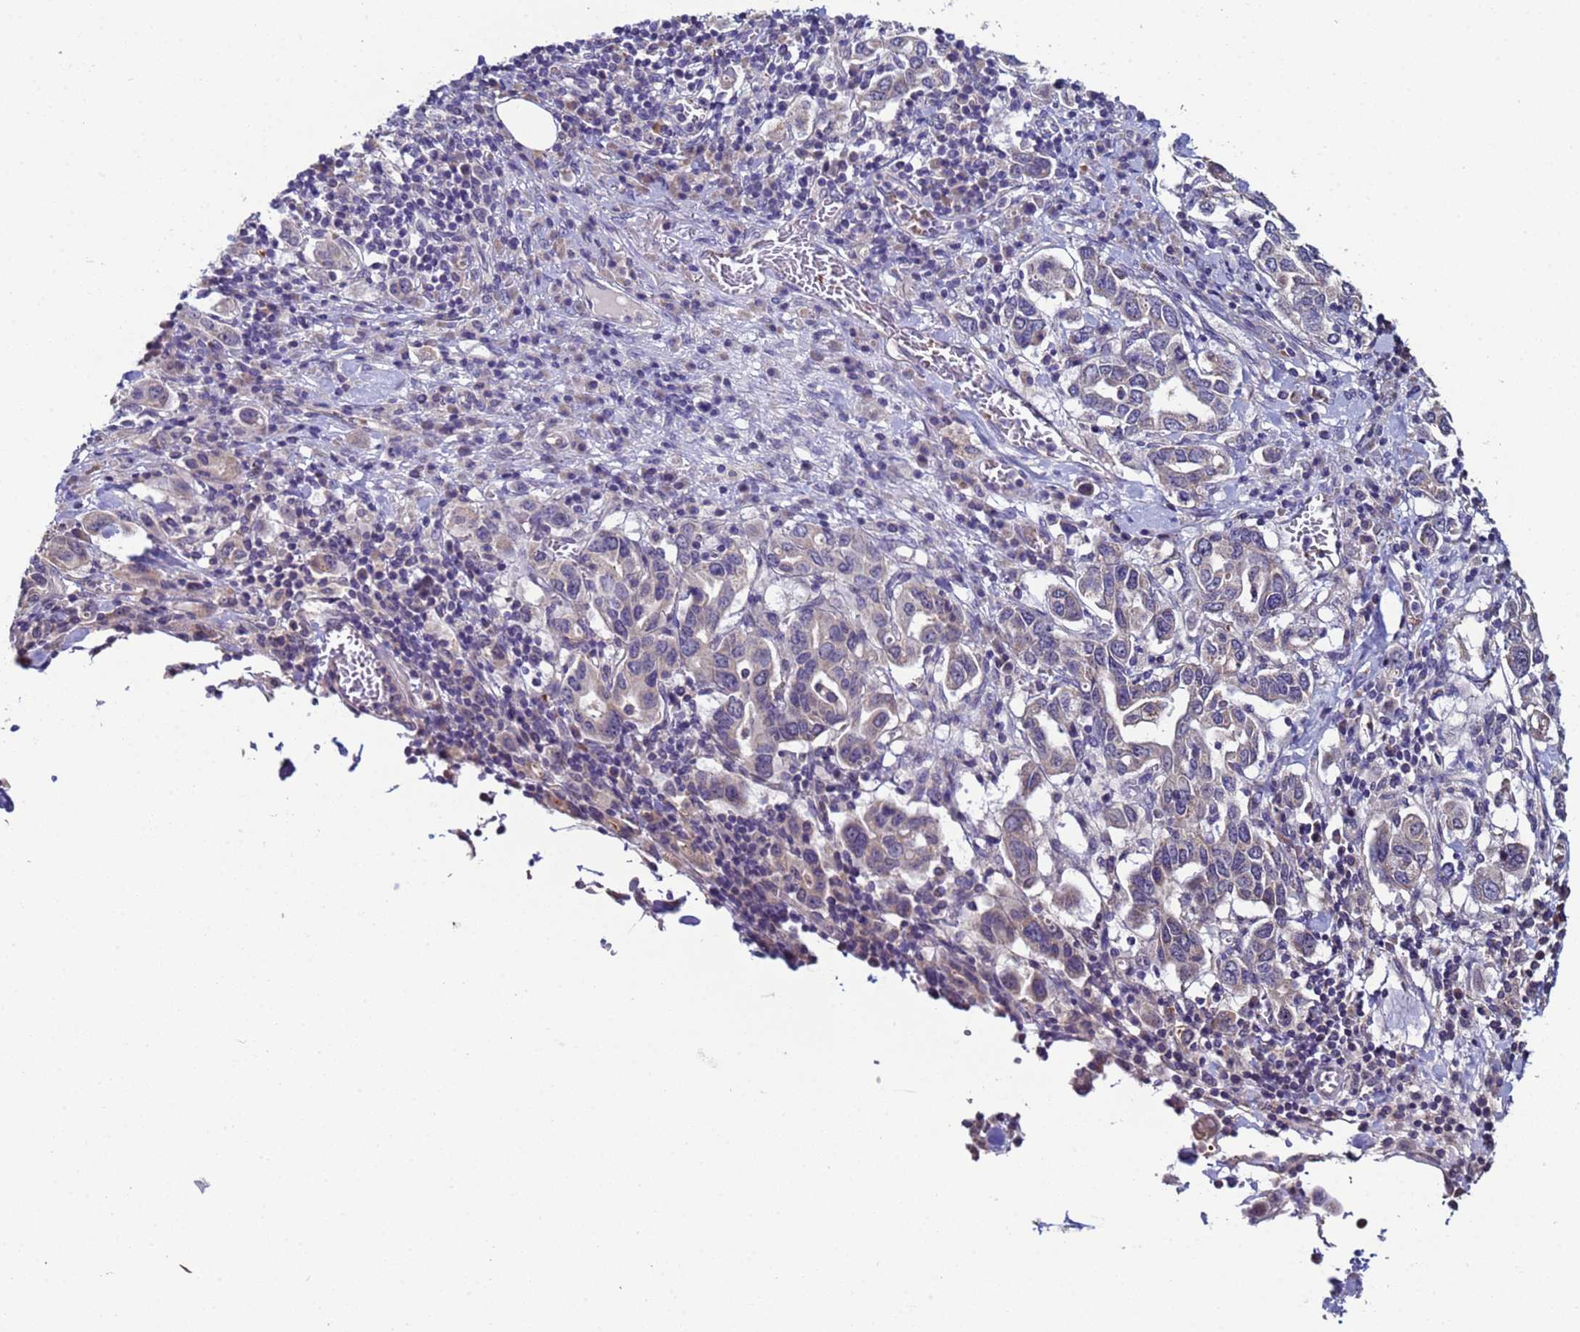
{"staining": {"intensity": "weak", "quantity": "25%-75%", "location": "cytoplasmic/membranous"}, "tissue": "stomach cancer", "cell_type": "Tumor cells", "image_type": "cancer", "snomed": [{"axis": "morphology", "description": "Adenocarcinoma, NOS"}, {"axis": "topography", "description": "Stomach, upper"}, {"axis": "topography", "description": "Stomach"}], "caption": "Human stomach cancer (adenocarcinoma) stained with a brown dye reveals weak cytoplasmic/membranous positive expression in approximately 25%-75% of tumor cells.", "gene": "CLHC1", "patient": {"sex": "male", "age": 62}}